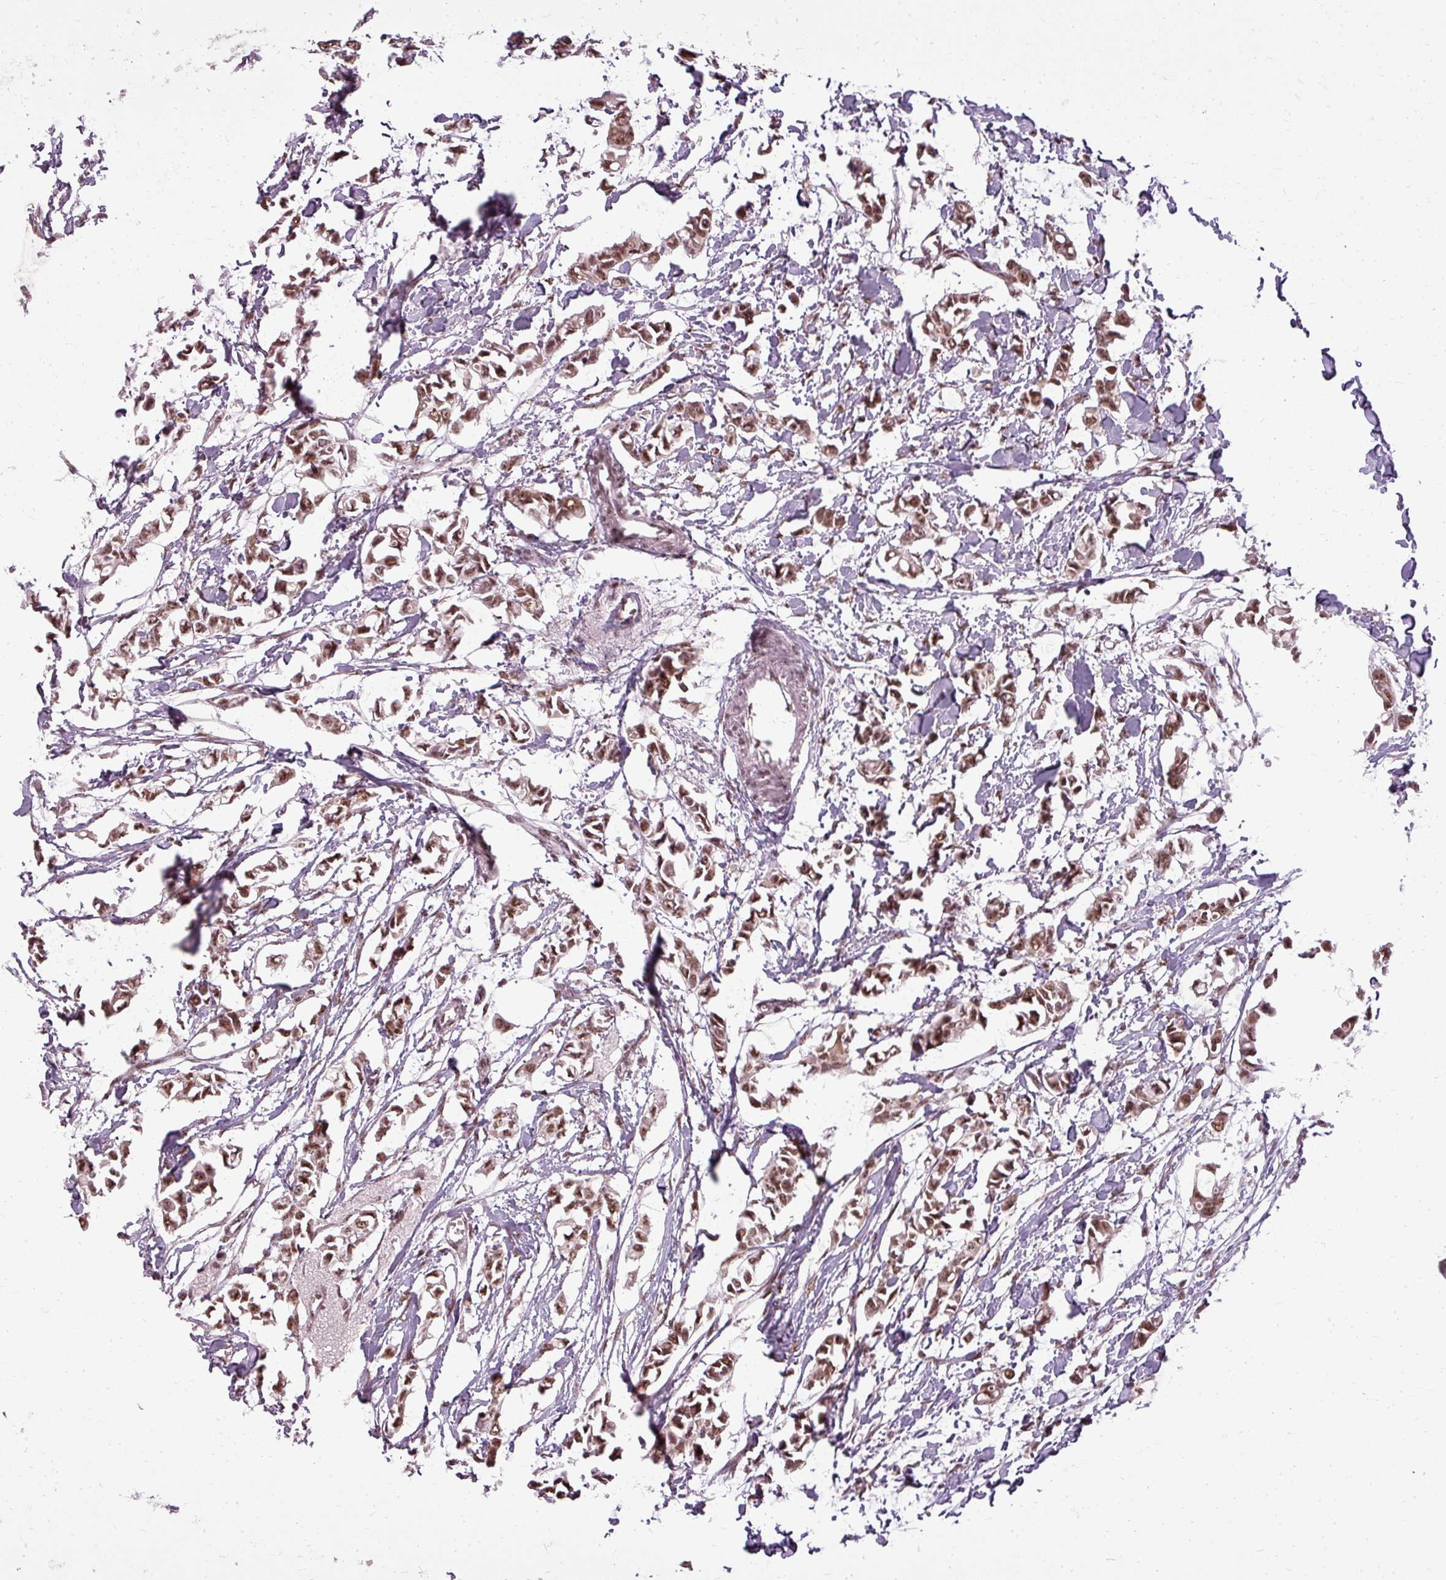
{"staining": {"intensity": "moderate", "quantity": ">75%", "location": "nuclear"}, "tissue": "breast cancer", "cell_type": "Tumor cells", "image_type": "cancer", "snomed": [{"axis": "morphology", "description": "Duct carcinoma"}, {"axis": "topography", "description": "Breast"}], "caption": "A high-resolution histopathology image shows immunohistochemistry (IHC) staining of breast cancer (intraductal carcinoma), which shows moderate nuclear staining in approximately >75% of tumor cells. Nuclei are stained in blue.", "gene": "BCAS3", "patient": {"sex": "female", "age": 41}}